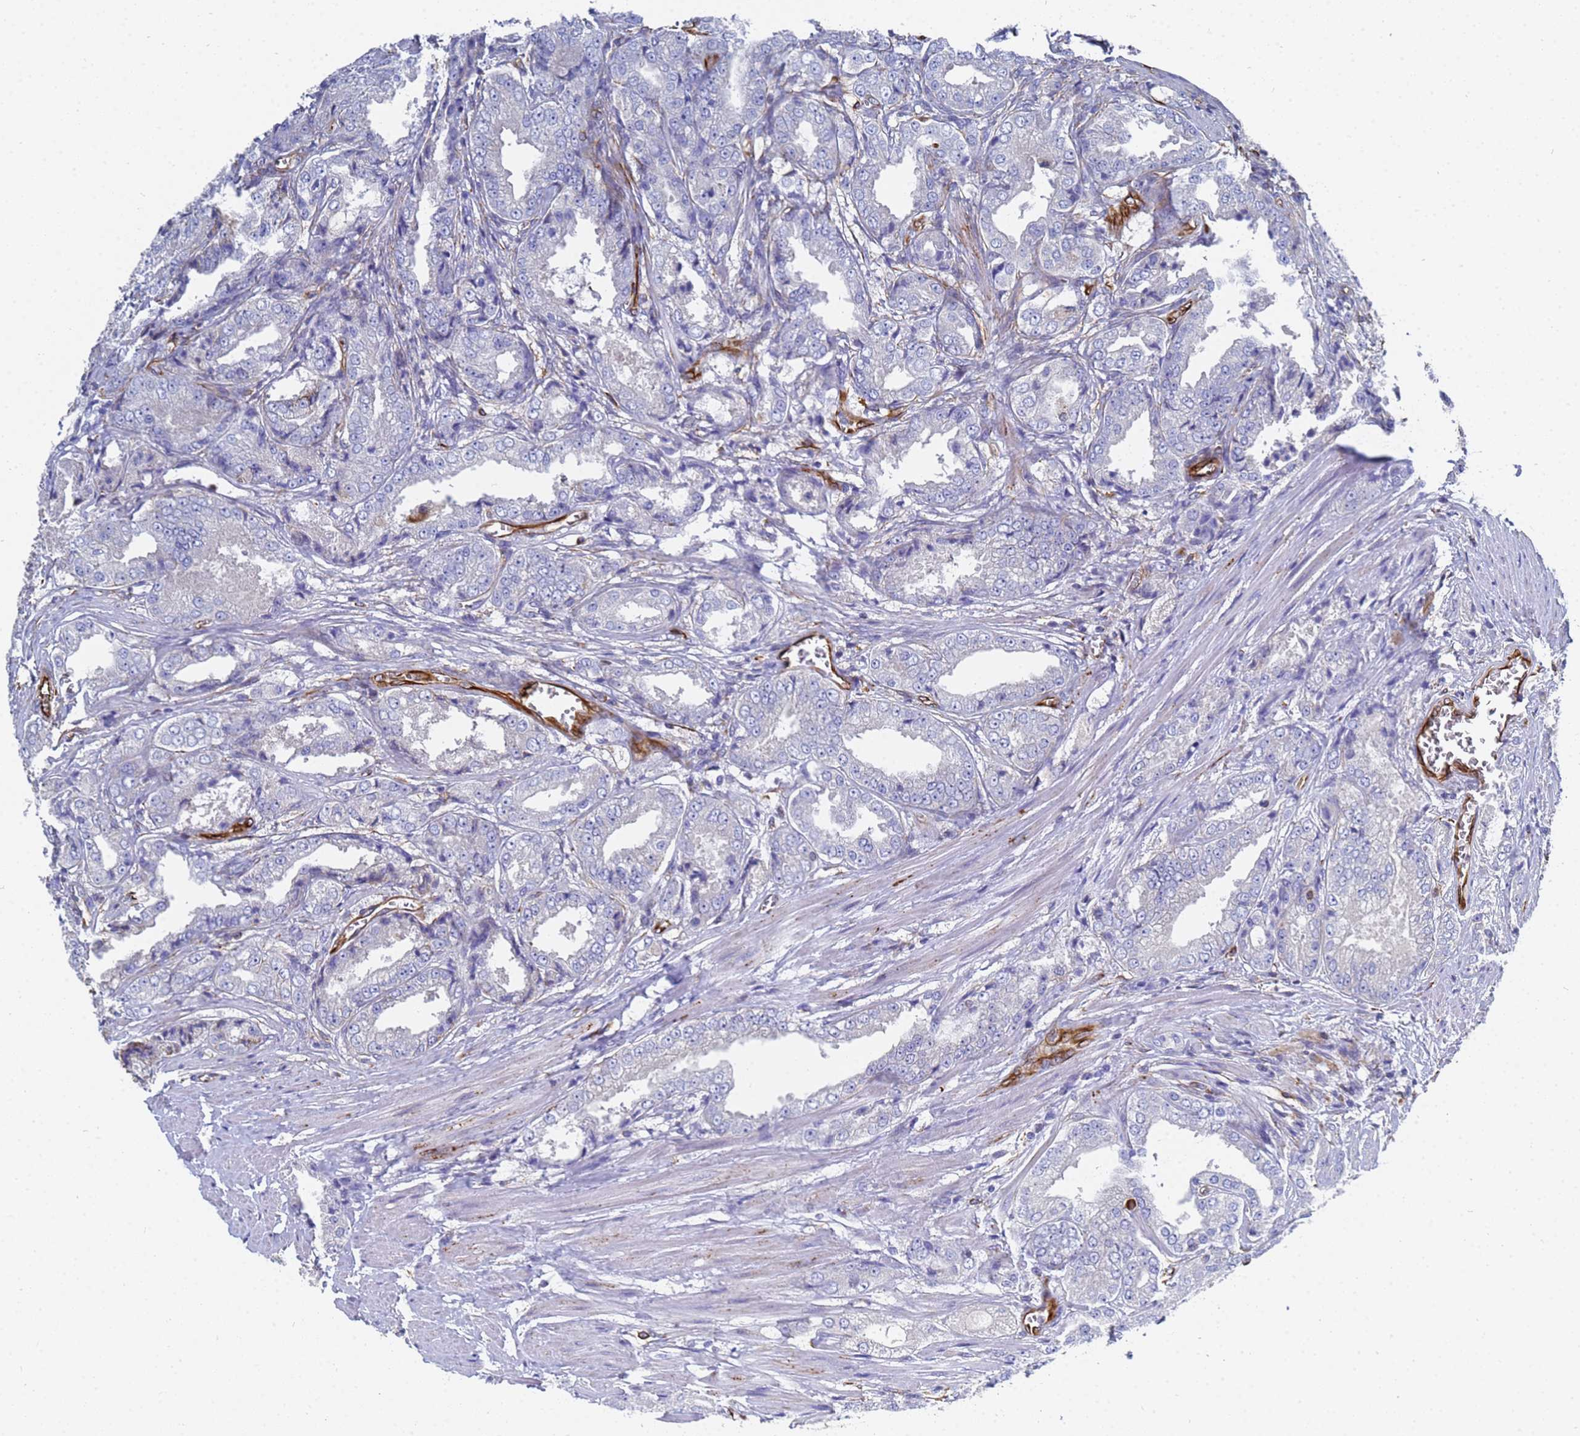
{"staining": {"intensity": "negative", "quantity": "none", "location": "none"}, "tissue": "prostate cancer", "cell_type": "Tumor cells", "image_type": "cancer", "snomed": [{"axis": "morphology", "description": "Adenocarcinoma, High grade"}, {"axis": "topography", "description": "Prostate"}], "caption": "Tumor cells show no significant protein staining in adenocarcinoma (high-grade) (prostate).", "gene": "SYT13", "patient": {"sex": "male", "age": 72}}